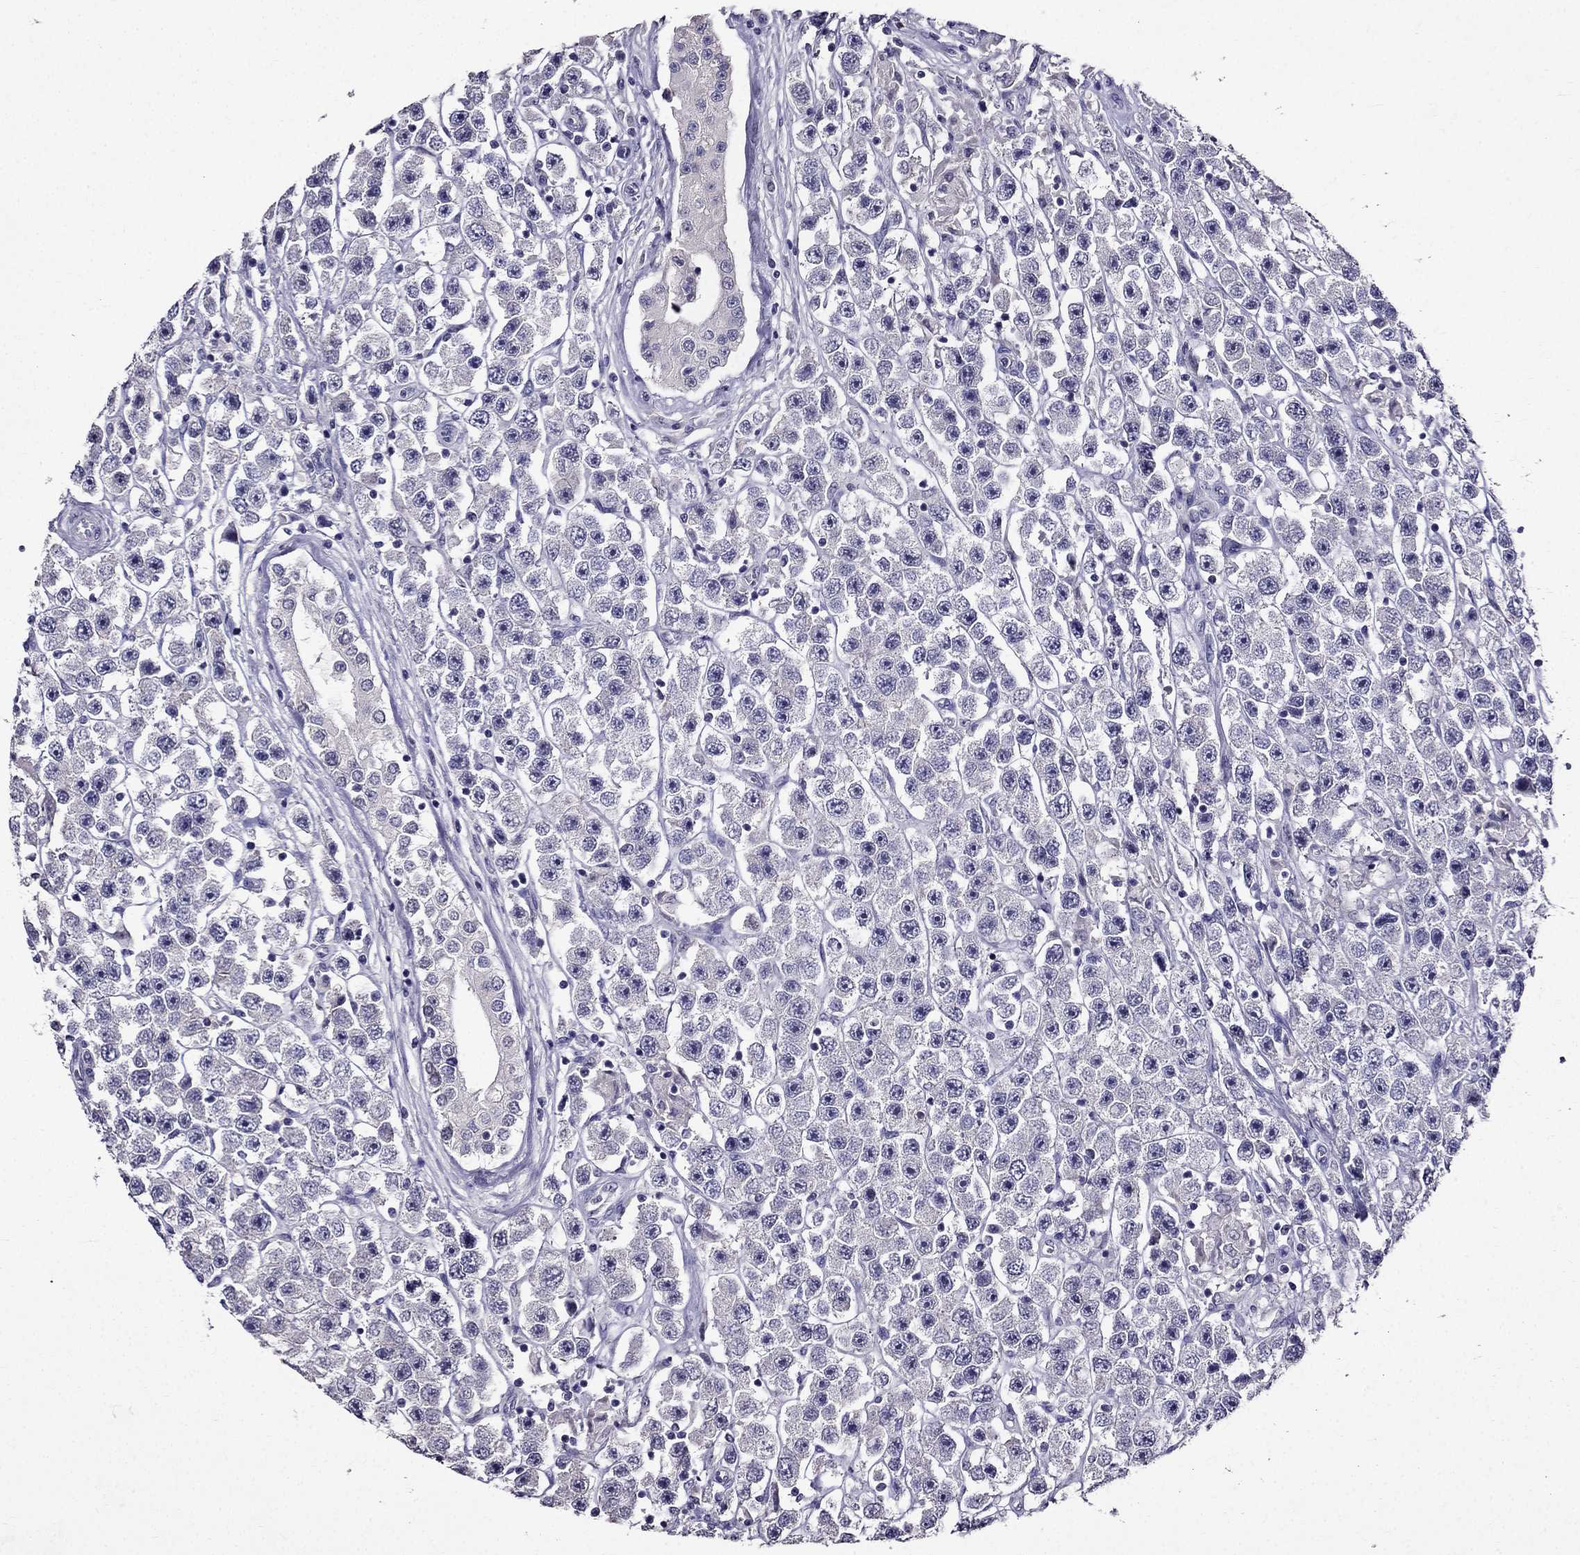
{"staining": {"intensity": "negative", "quantity": "none", "location": "none"}, "tissue": "testis cancer", "cell_type": "Tumor cells", "image_type": "cancer", "snomed": [{"axis": "morphology", "description": "Seminoma, NOS"}, {"axis": "topography", "description": "Testis"}], "caption": "A high-resolution image shows immunohistochemistry (IHC) staining of seminoma (testis), which displays no significant staining in tumor cells. (DAB (3,3'-diaminobenzidine) IHC visualized using brightfield microscopy, high magnification).", "gene": "DUSP15", "patient": {"sex": "male", "age": 45}}